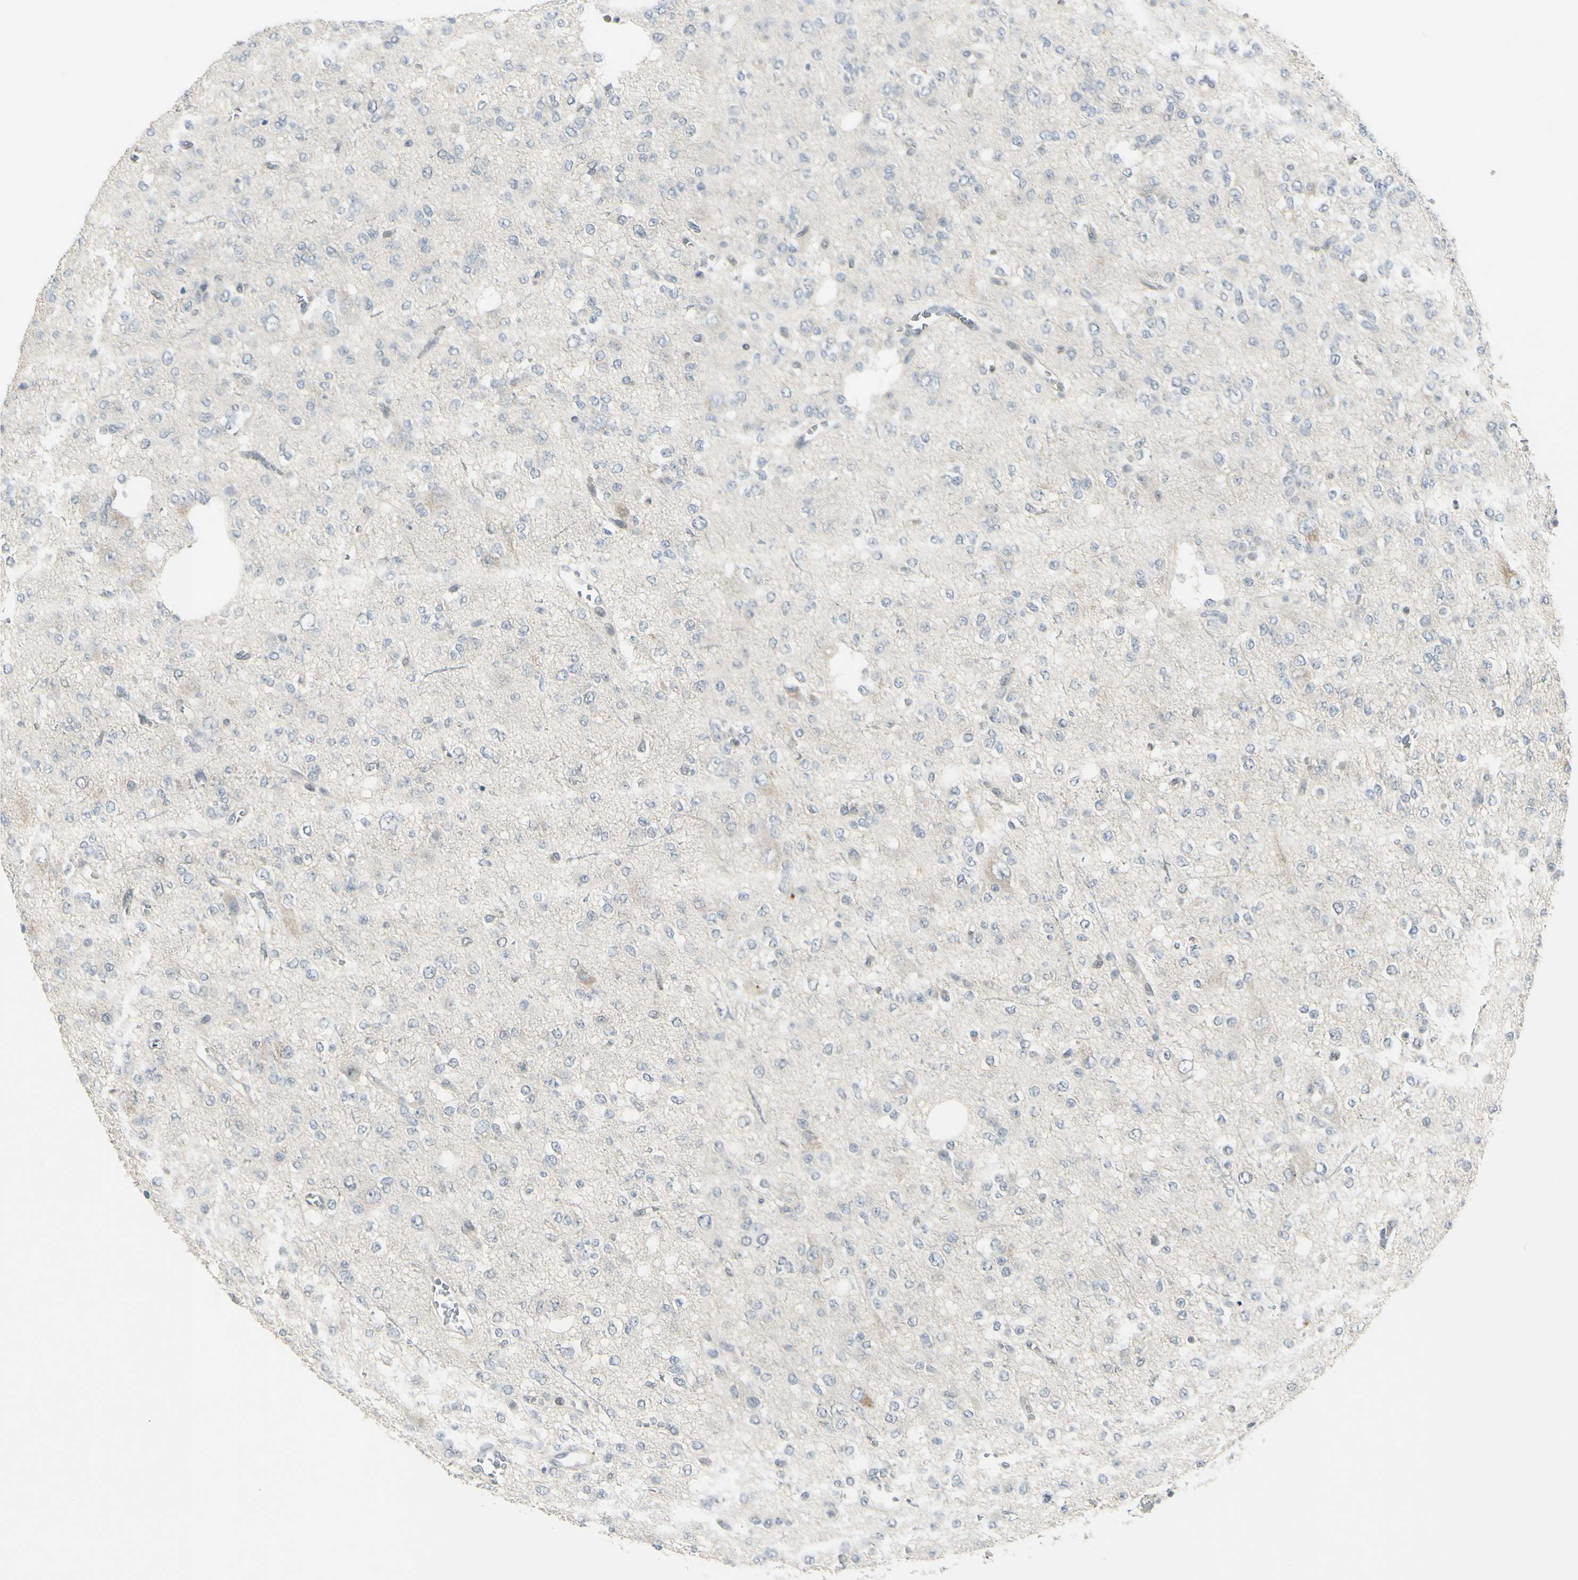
{"staining": {"intensity": "negative", "quantity": "none", "location": "none"}, "tissue": "glioma", "cell_type": "Tumor cells", "image_type": "cancer", "snomed": [{"axis": "morphology", "description": "Glioma, malignant, Low grade"}, {"axis": "topography", "description": "Brain"}], "caption": "Human malignant glioma (low-grade) stained for a protein using IHC displays no positivity in tumor cells.", "gene": "ETNK1", "patient": {"sex": "male", "age": 38}}